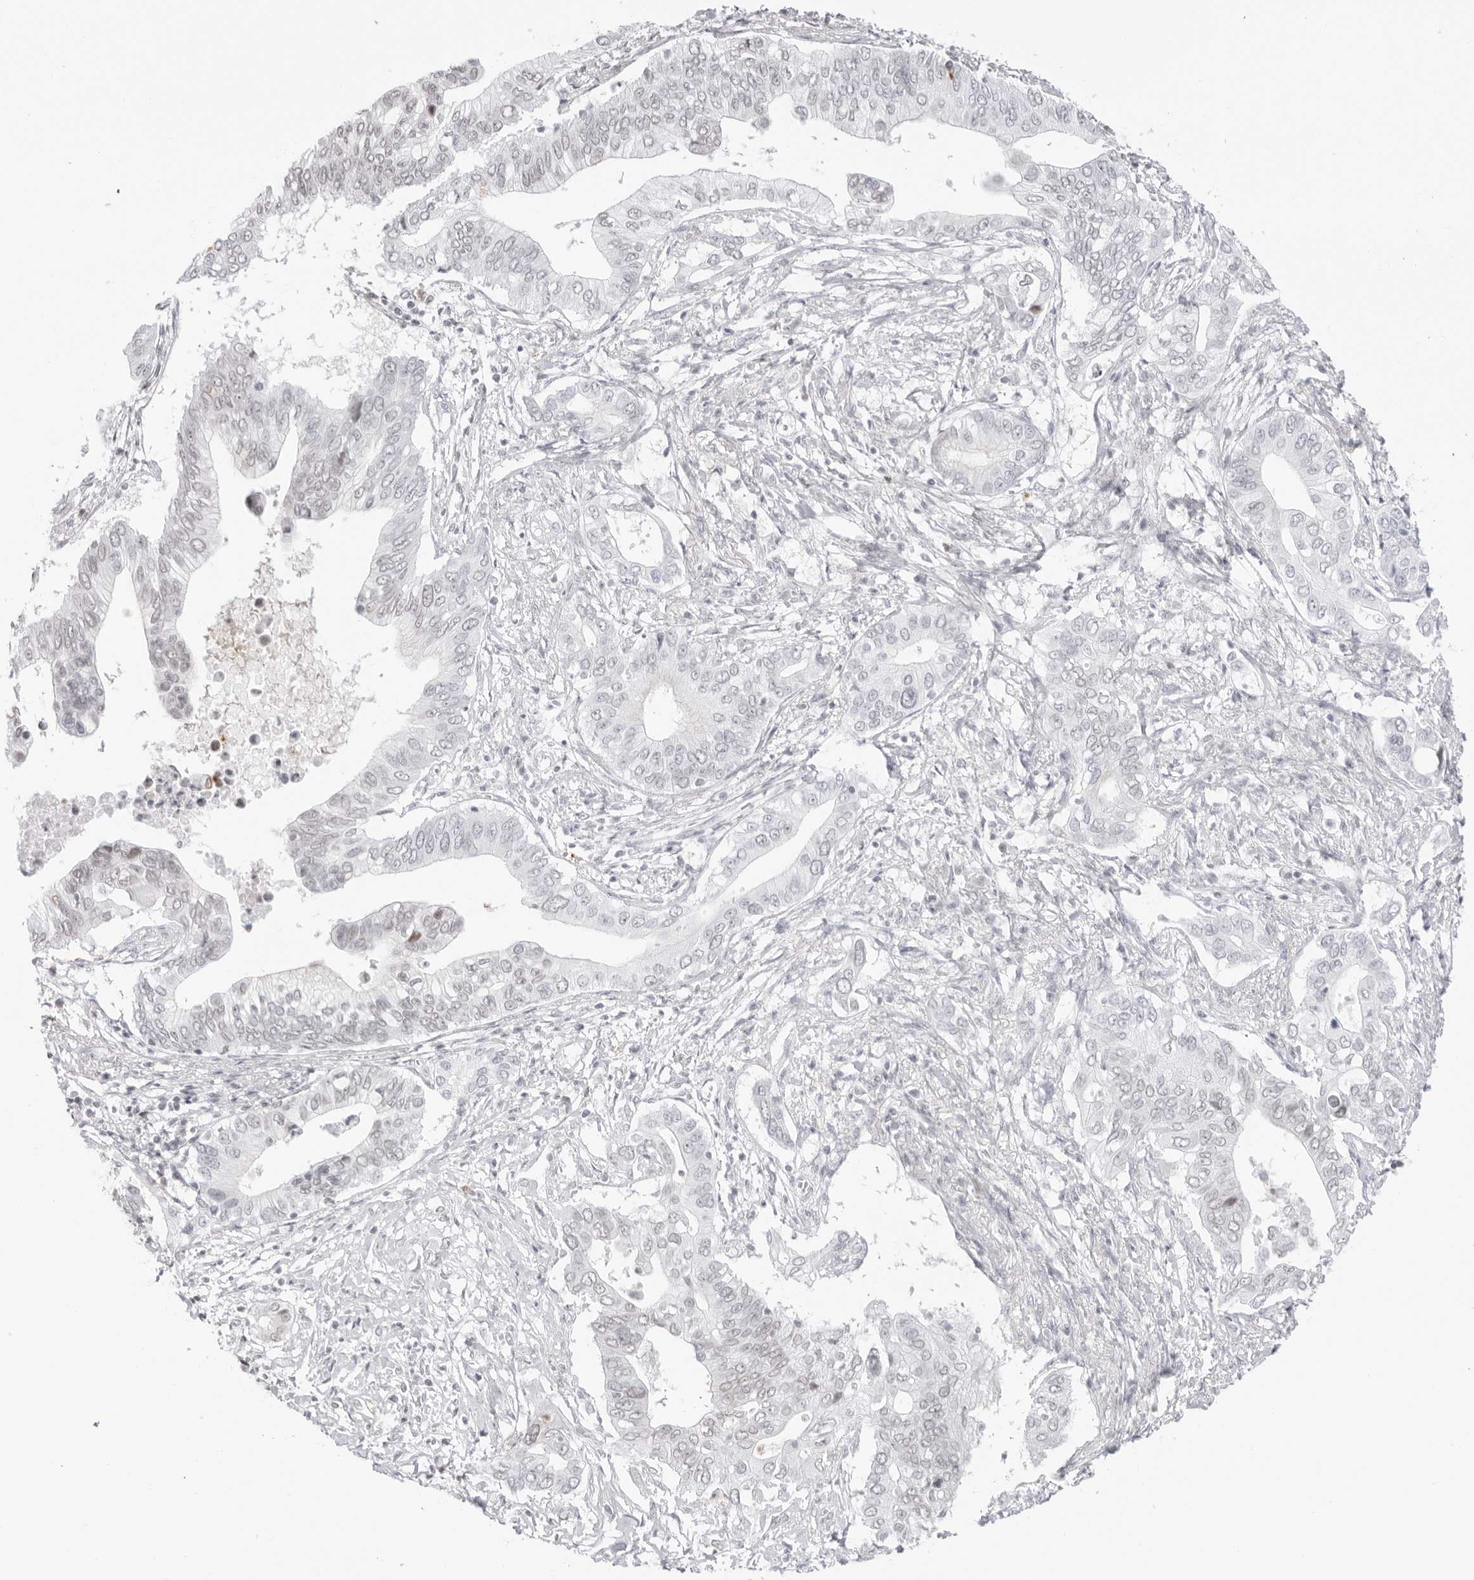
{"staining": {"intensity": "negative", "quantity": "none", "location": "none"}, "tissue": "pancreatic cancer", "cell_type": "Tumor cells", "image_type": "cancer", "snomed": [{"axis": "morphology", "description": "Normal tissue, NOS"}, {"axis": "morphology", "description": "Adenocarcinoma, NOS"}, {"axis": "topography", "description": "Pancreas"}, {"axis": "topography", "description": "Peripheral nerve tissue"}], "caption": "Micrograph shows no significant protein staining in tumor cells of pancreatic adenocarcinoma. Brightfield microscopy of immunohistochemistry stained with DAB (brown) and hematoxylin (blue), captured at high magnification.", "gene": "RNF146", "patient": {"sex": "male", "age": 59}}